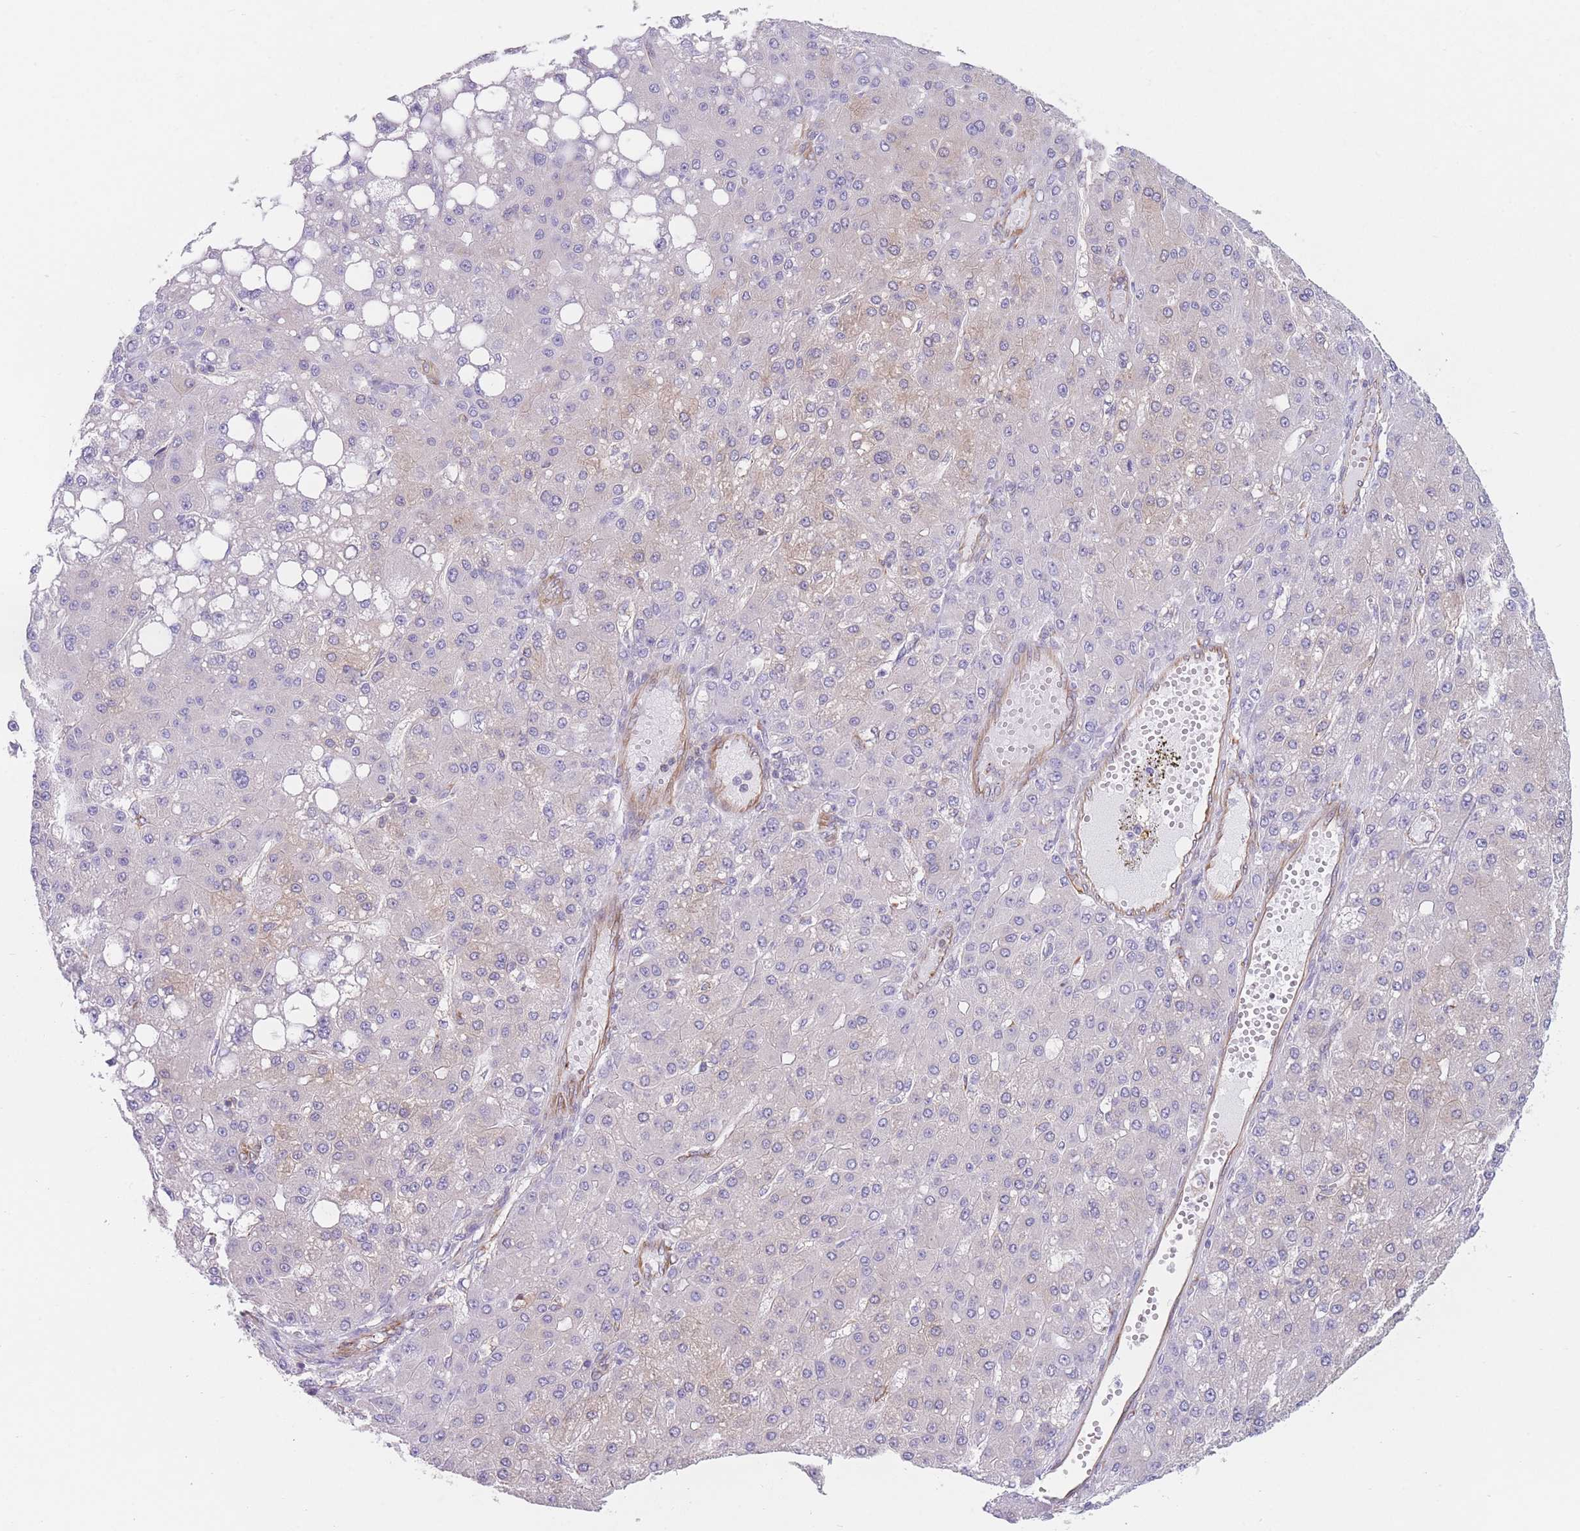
{"staining": {"intensity": "weak", "quantity": "<25%", "location": "cytoplasmic/membranous"}, "tissue": "liver cancer", "cell_type": "Tumor cells", "image_type": "cancer", "snomed": [{"axis": "morphology", "description": "Carcinoma, Hepatocellular, NOS"}, {"axis": "topography", "description": "Liver"}], "caption": "An image of human liver cancer is negative for staining in tumor cells. The staining is performed using DAB brown chromogen with nuclei counter-stained in using hematoxylin.", "gene": "AK9", "patient": {"sex": "male", "age": 67}}